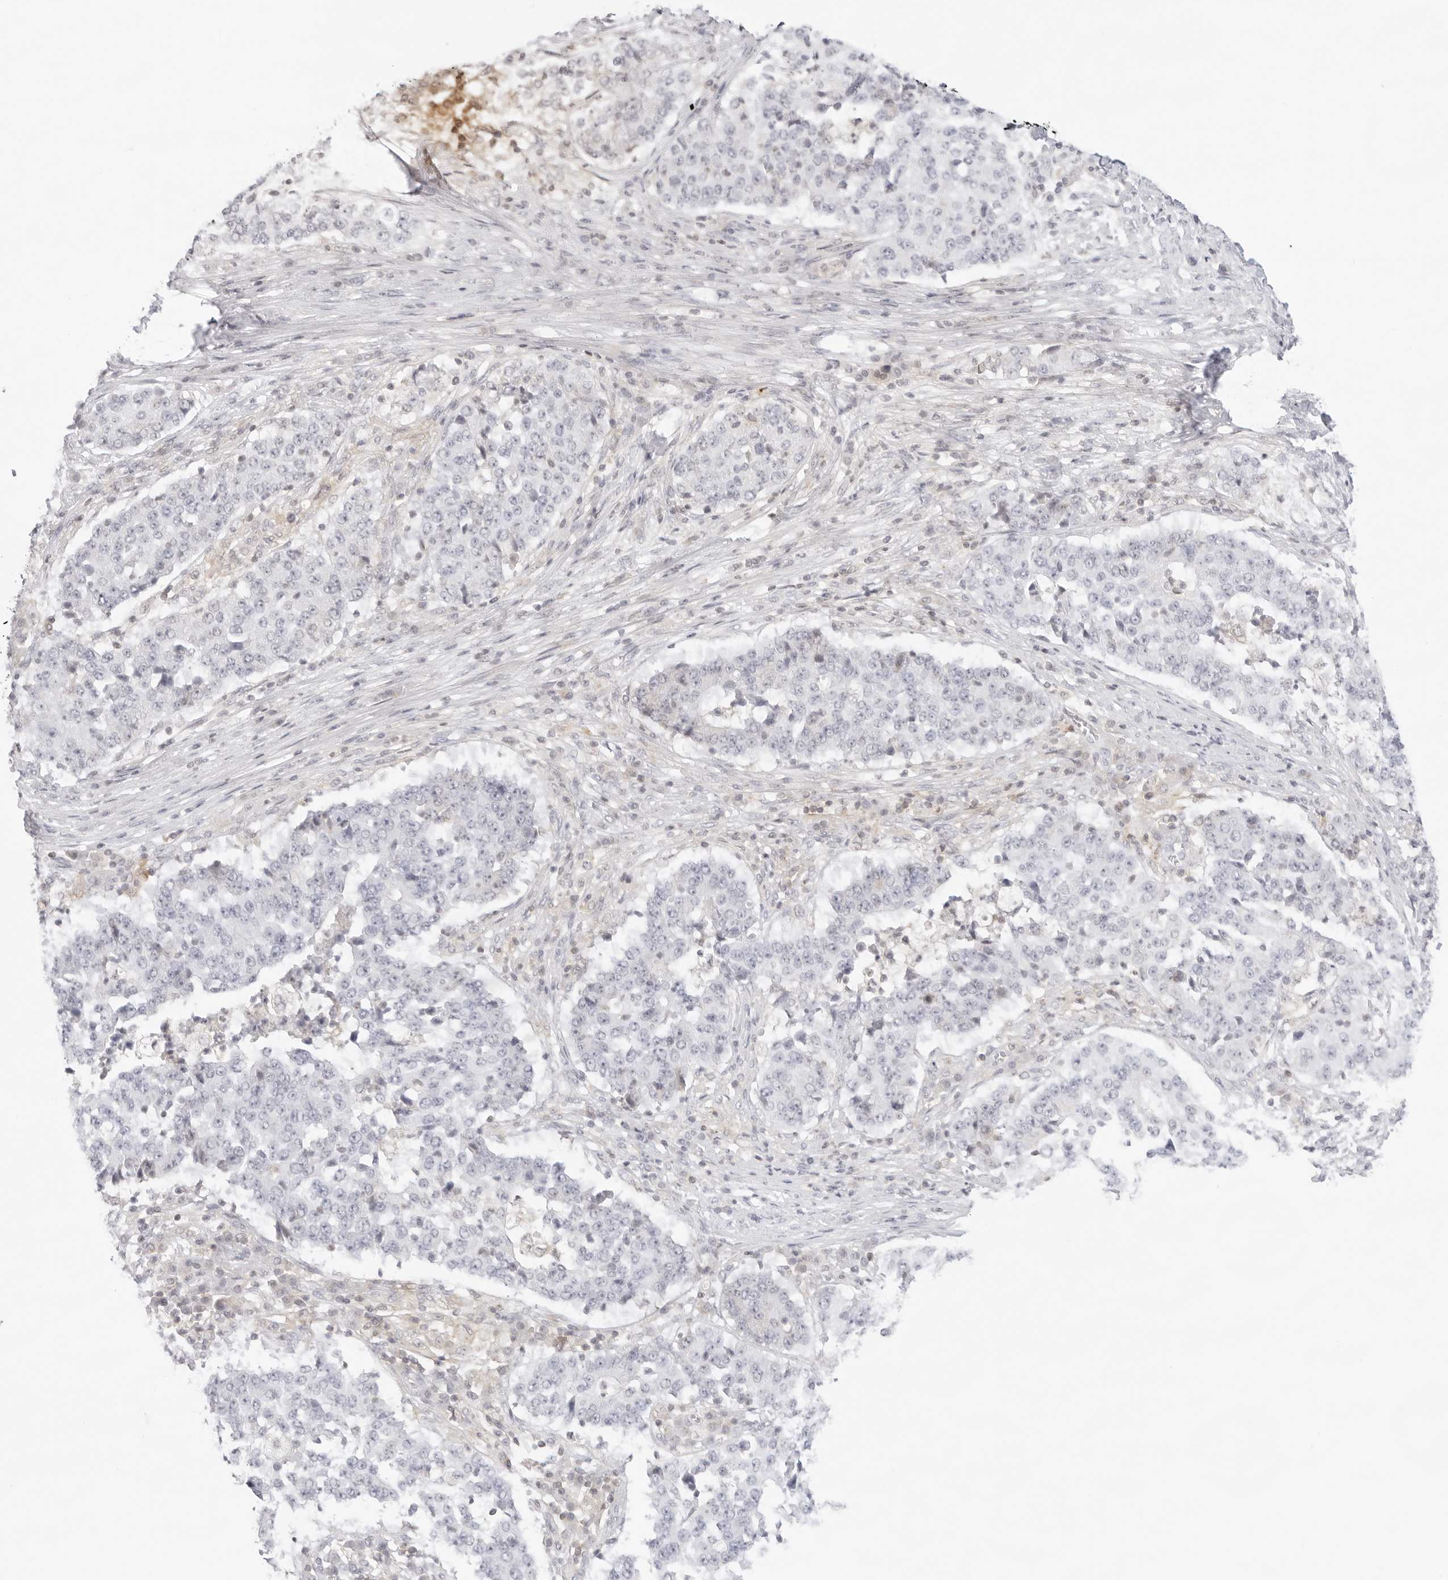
{"staining": {"intensity": "negative", "quantity": "none", "location": "none"}, "tissue": "stomach cancer", "cell_type": "Tumor cells", "image_type": "cancer", "snomed": [{"axis": "morphology", "description": "Adenocarcinoma, NOS"}, {"axis": "topography", "description": "Stomach"}], "caption": "Human stomach cancer stained for a protein using immunohistochemistry shows no staining in tumor cells.", "gene": "TNFRSF14", "patient": {"sex": "male", "age": 59}}